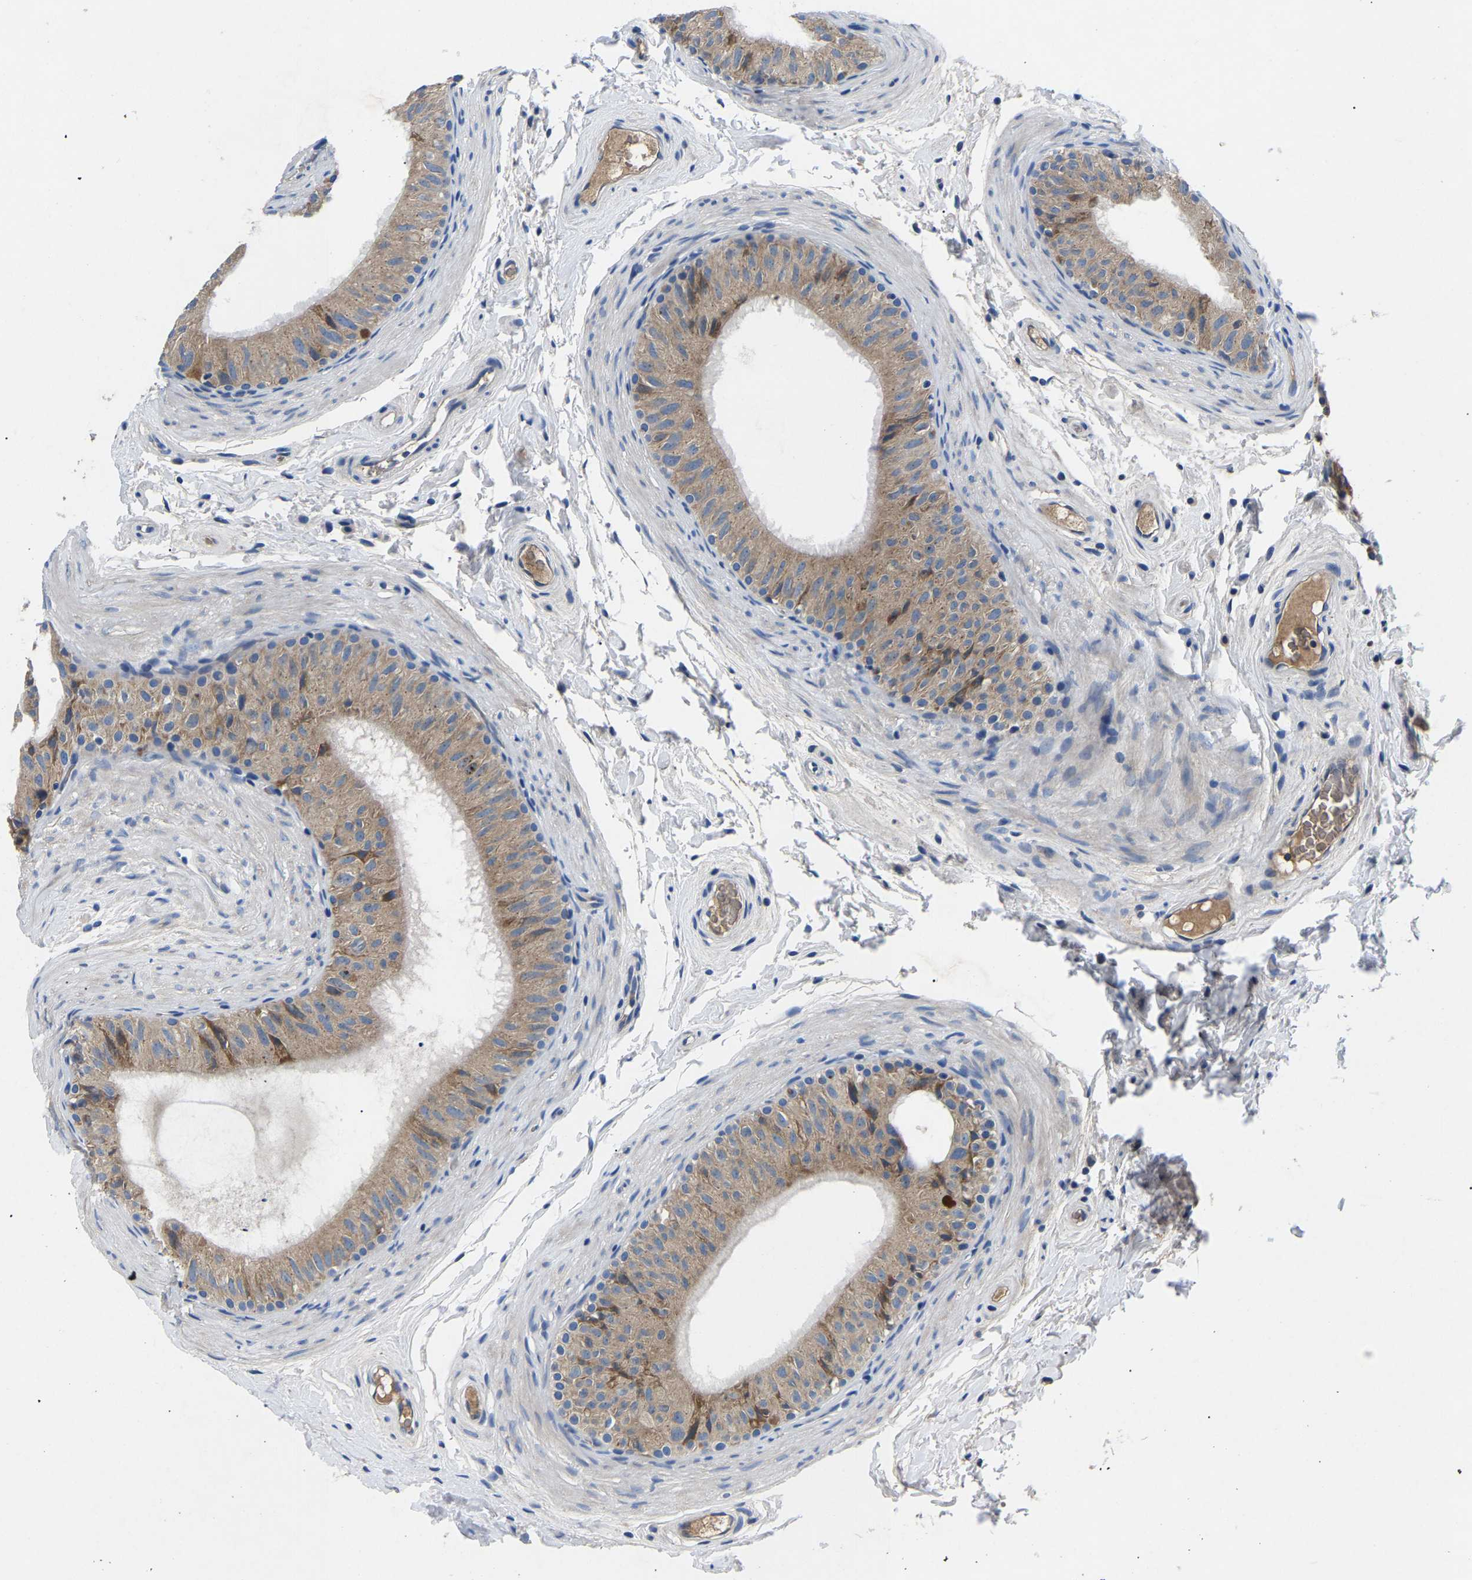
{"staining": {"intensity": "moderate", "quantity": ">75%", "location": "cytoplasmic/membranous"}, "tissue": "epididymis", "cell_type": "Glandular cells", "image_type": "normal", "snomed": [{"axis": "morphology", "description": "Normal tissue, NOS"}, {"axis": "topography", "description": "Epididymis"}], "caption": "Epididymis stained with a protein marker exhibits moderate staining in glandular cells.", "gene": "TOR1B", "patient": {"sex": "male", "age": 34}}